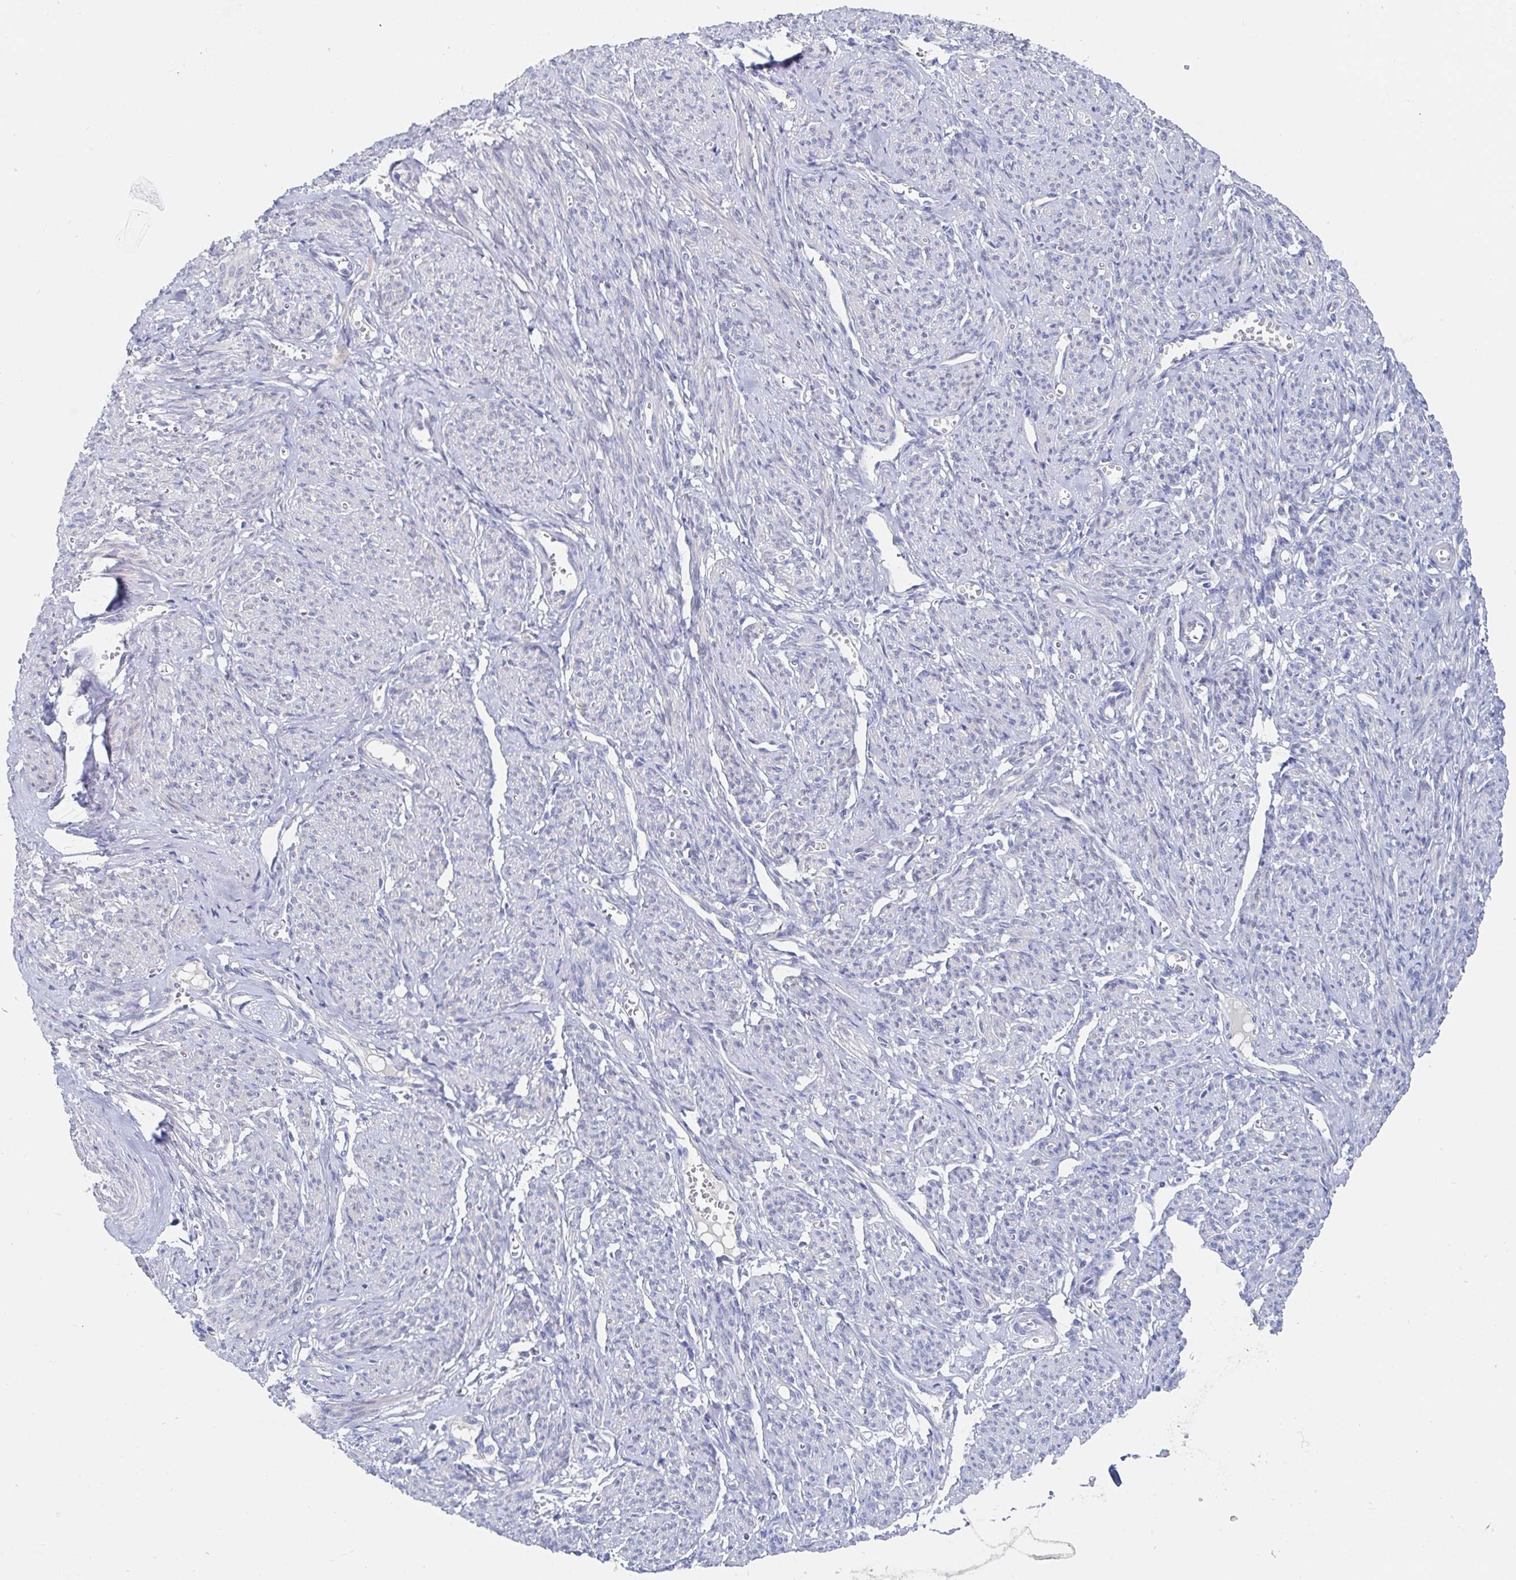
{"staining": {"intensity": "negative", "quantity": "none", "location": "none"}, "tissue": "smooth muscle", "cell_type": "Smooth muscle cells", "image_type": "normal", "snomed": [{"axis": "morphology", "description": "Normal tissue, NOS"}, {"axis": "topography", "description": "Smooth muscle"}], "caption": "Photomicrograph shows no significant protein staining in smooth muscle cells of benign smooth muscle.", "gene": "ZNF100", "patient": {"sex": "female", "age": 65}}